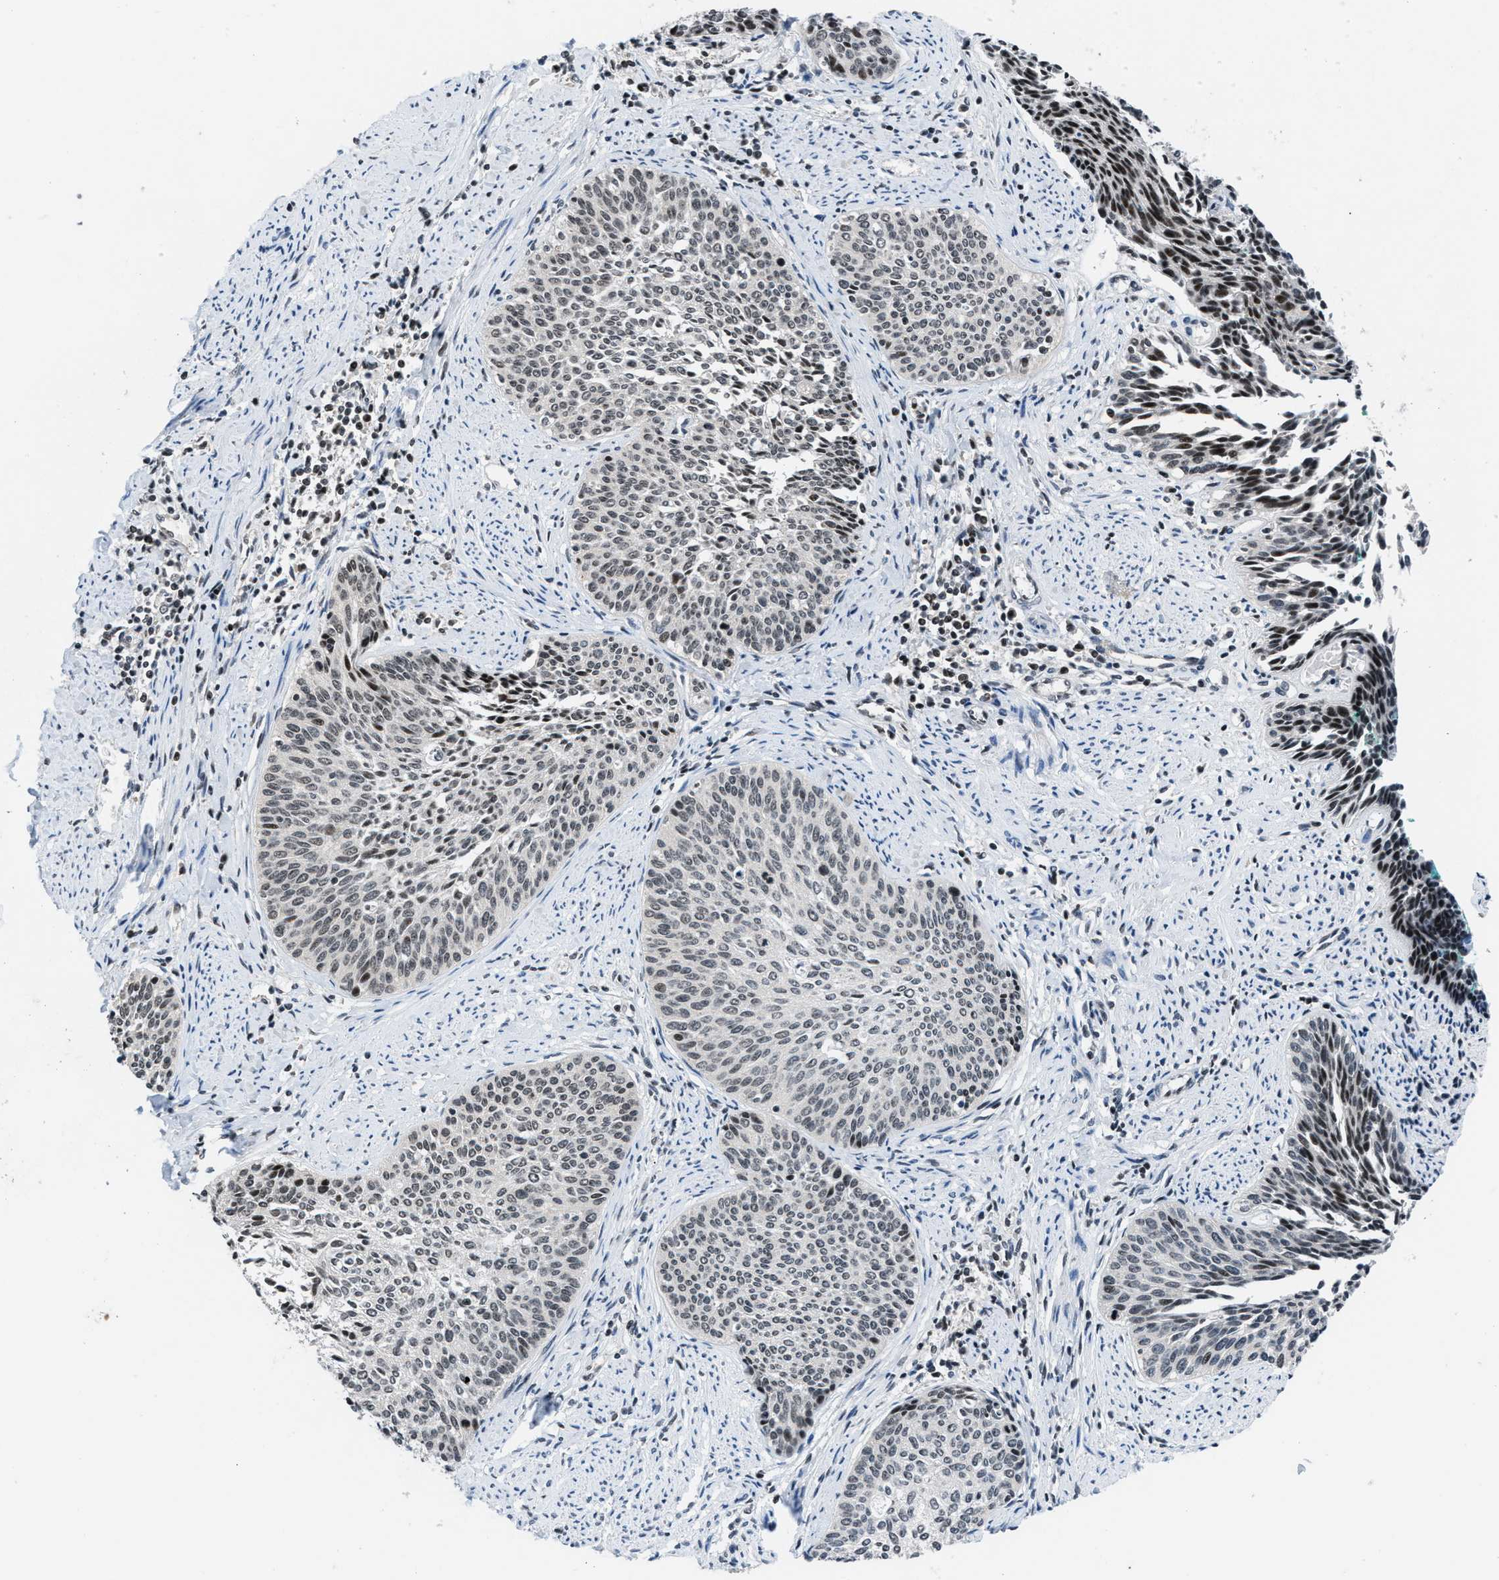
{"staining": {"intensity": "moderate", "quantity": "25%-75%", "location": "nuclear"}, "tissue": "cervical cancer", "cell_type": "Tumor cells", "image_type": "cancer", "snomed": [{"axis": "morphology", "description": "Squamous cell carcinoma, NOS"}, {"axis": "topography", "description": "Cervix"}], "caption": "High-power microscopy captured an immunohistochemistry (IHC) micrograph of cervical cancer (squamous cell carcinoma), revealing moderate nuclear staining in about 25%-75% of tumor cells. Using DAB (3,3'-diaminobenzidine) (brown) and hematoxylin (blue) stains, captured at high magnification using brightfield microscopy.", "gene": "SETD5", "patient": {"sex": "female", "age": 55}}